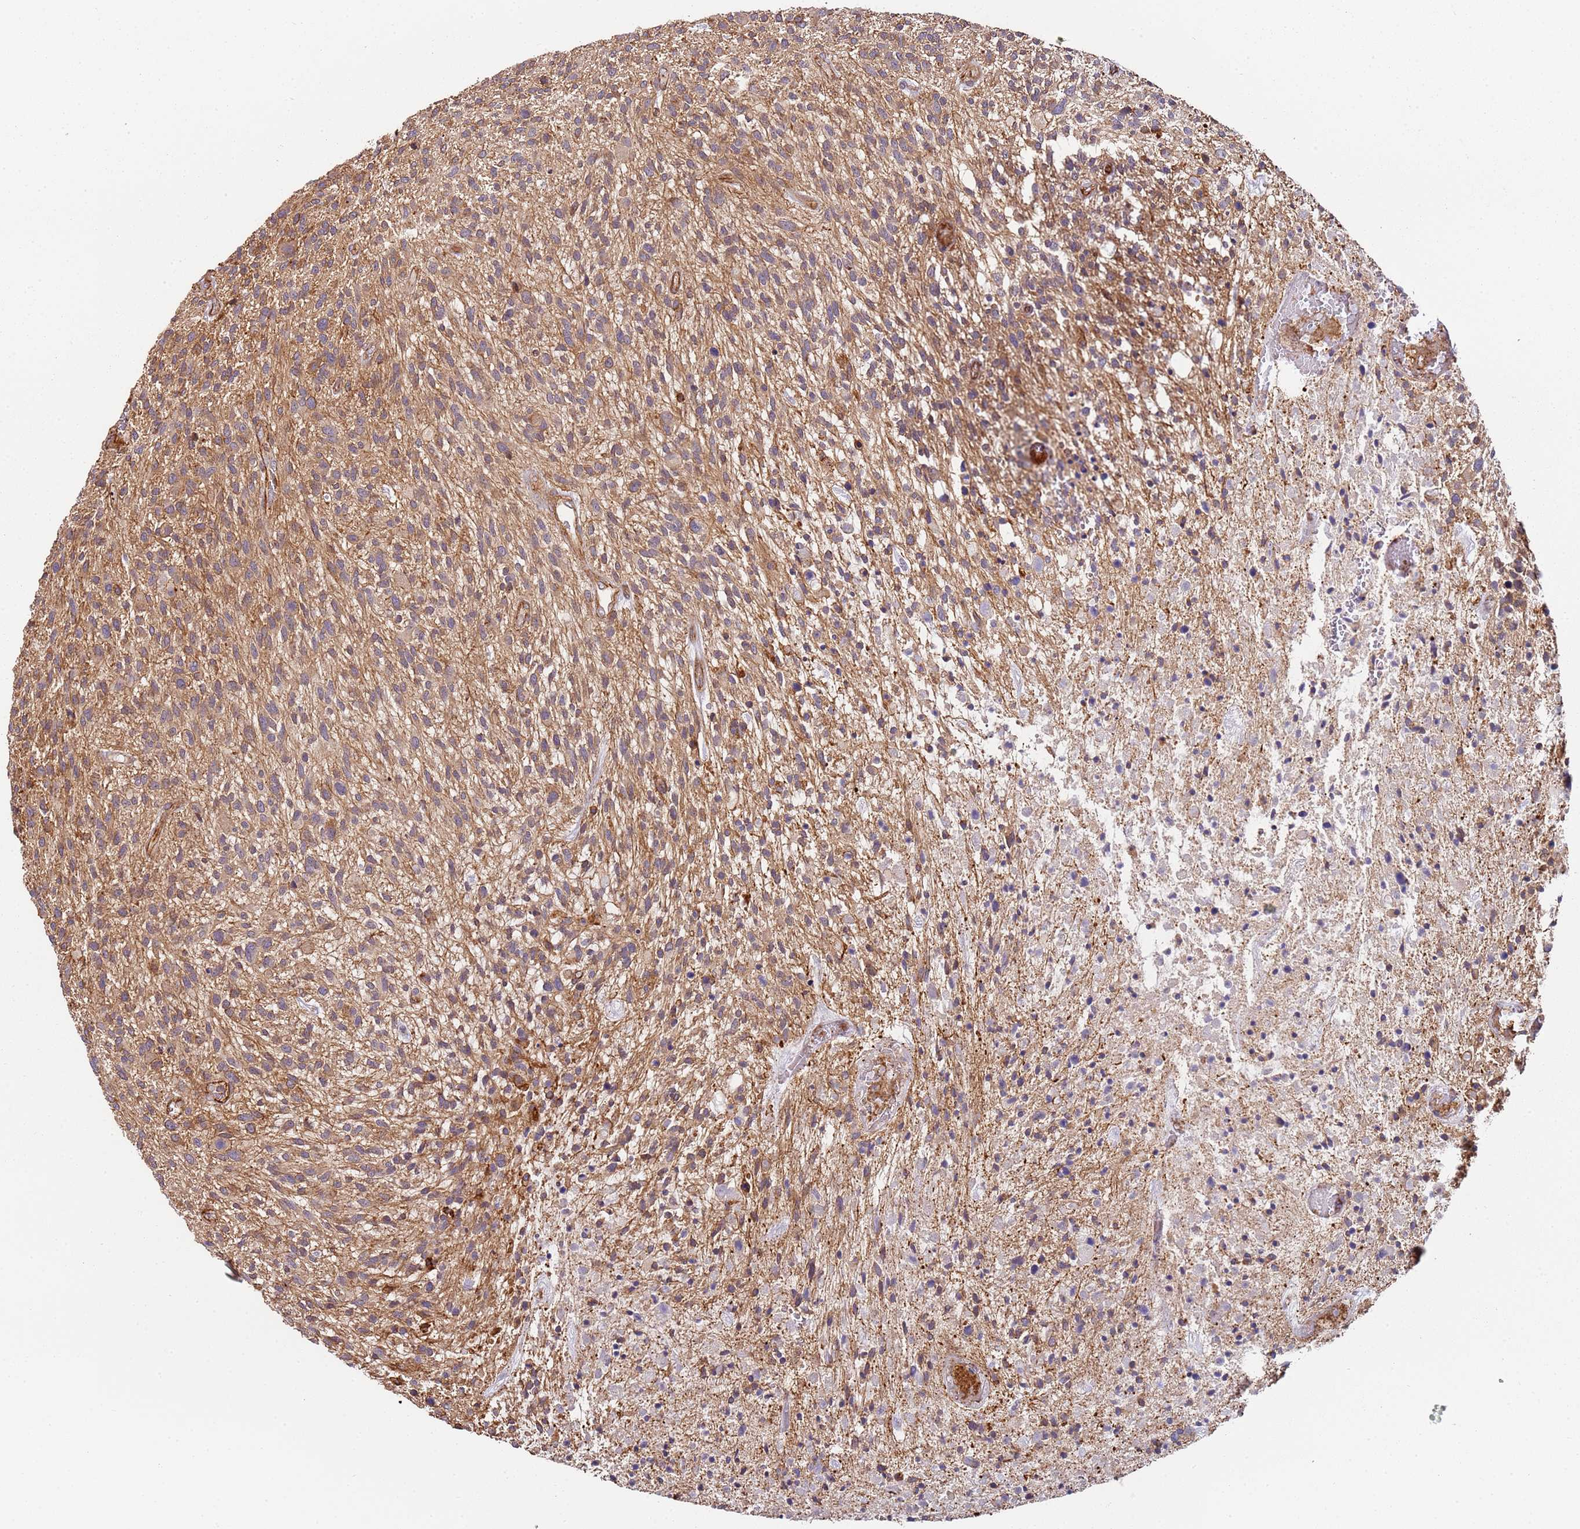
{"staining": {"intensity": "weak", "quantity": ">75%", "location": "cytoplasmic/membranous"}, "tissue": "glioma", "cell_type": "Tumor cells", "image_type": "cancer", "snomed": [{"axis": "morphology", "description": "Glioma, malignant, High grade"}, {"axis": "topography", "description": "Brain"}], "caption": "A brown stain labels weak cytoplasmic/membranous positivity of a protein in glioma tumor cells.", "gene": "CYP2U1", "patient": {"sex": "male", "age": 47}}